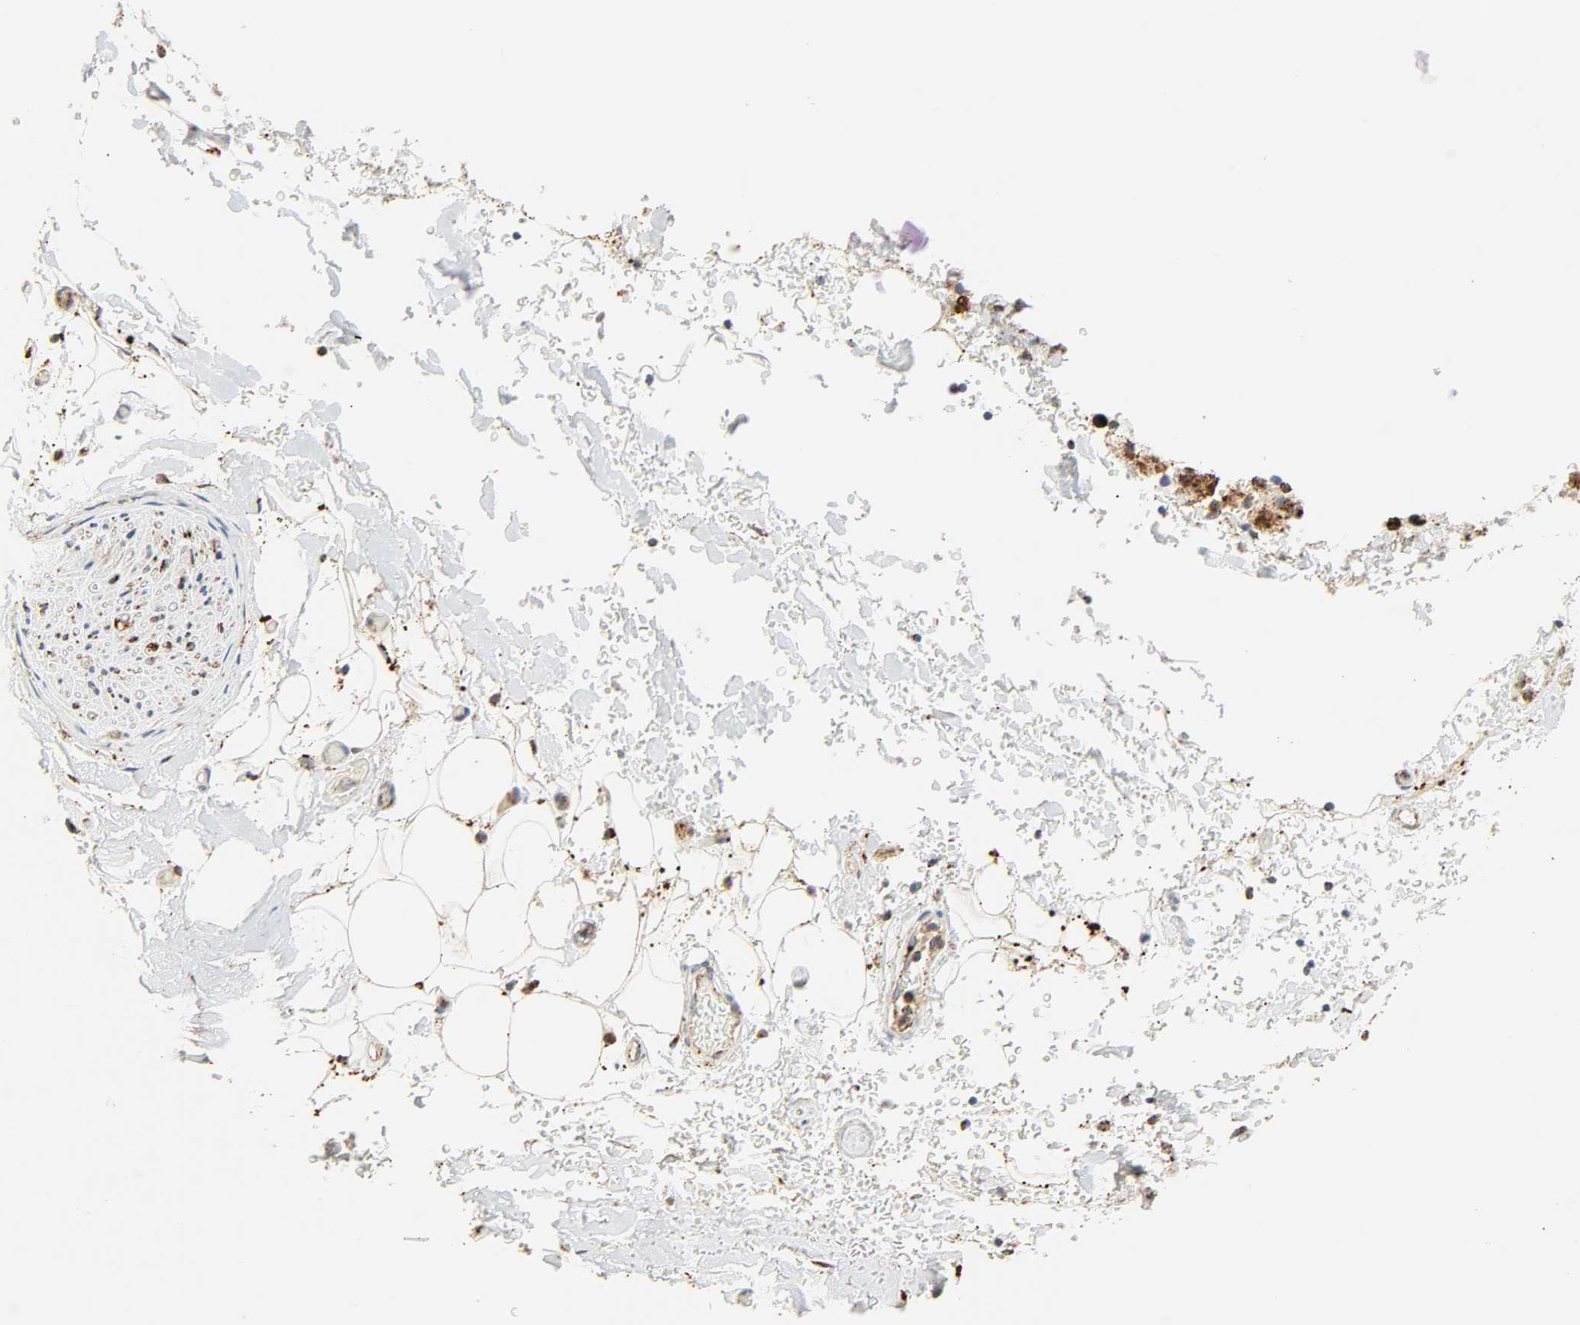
{"staining": {"intensity": "strong", "quantity": ">75%", "location": "cytoplasmic/membranous"}, "tissue": "bronchus", "cell_type": "Respiratory epithelial cells", "image_type": "normal", "snomed": [{"axis": "morphology", "description": "Normal tissue, NOS"}, {"axis": "topography", "description": "Bronchus"}], "caption": "Bronchus stained for a protein reveals strong cytoplasmic/membranous positivity in respiratory epithelial cells. (DAB IHC with brightfield microscopy, high magnification).", "gene": "PSAP", "patient": {"sex": "female", "age": 73}}